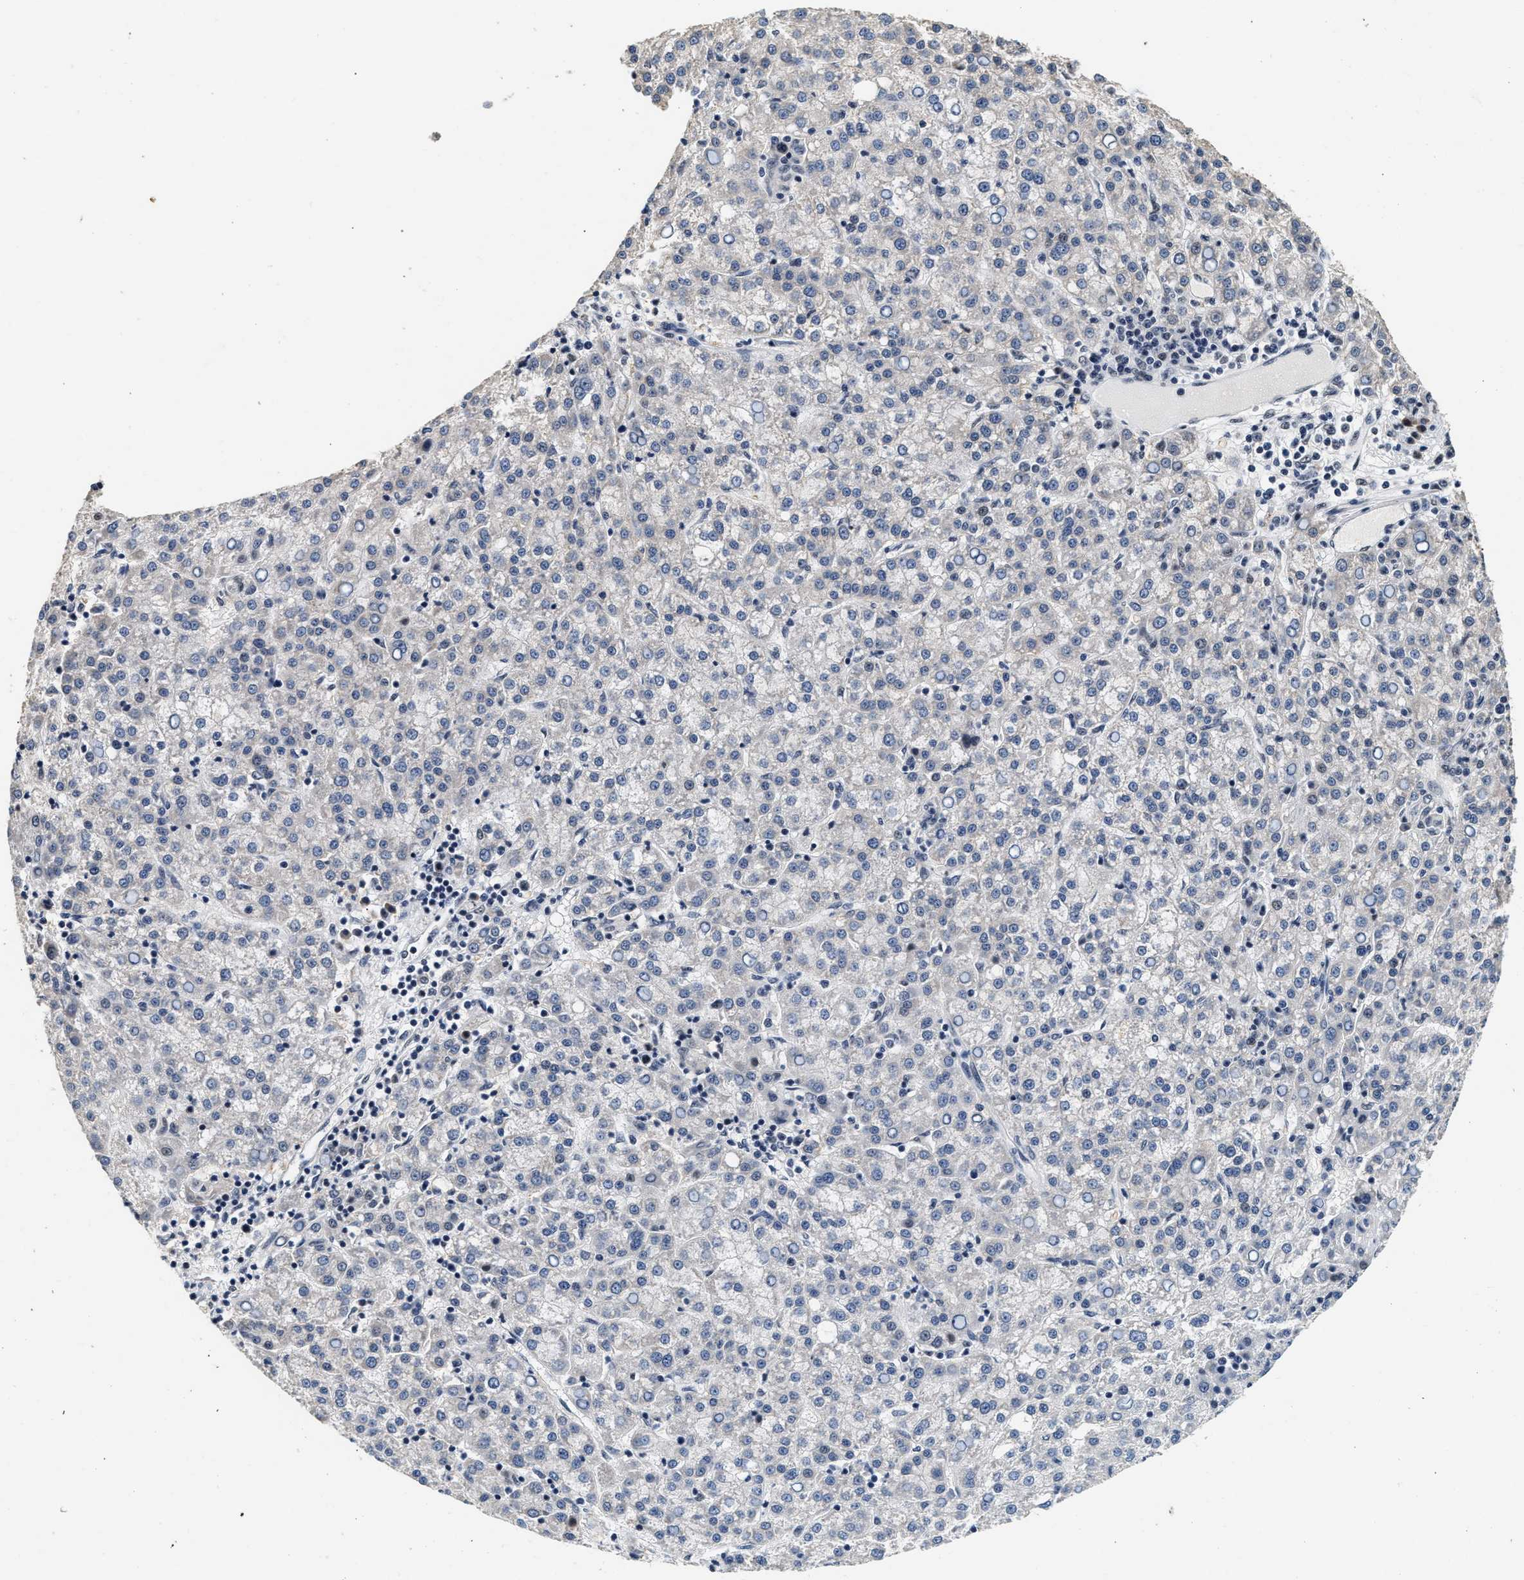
{"staining": {"intensity": "negative", "quantity": "none", "location": "none"}, "tissue": "liver cancer", "cell_type": "Tumor cells", "image_type": "cancer", "snomed": [{"axis": "morphology", "description": "Carcinoma, Hepatocellular, NOS"}, {"axis": "topography", "description": "Liver"}], "caption": "High power microscopy photomicrograph of an immunohistochemistry histopathology image of liver cancer (hepatocellular carcinoma), revealing no significant staining in tumor cells. (Stains: DAB immunohistochemistry with hematoxylin counter stain, Microscopy: brightfield microscopy at high magnification).", "gene": "THOC1", "patient": {"sex": "female", "age": 58}}